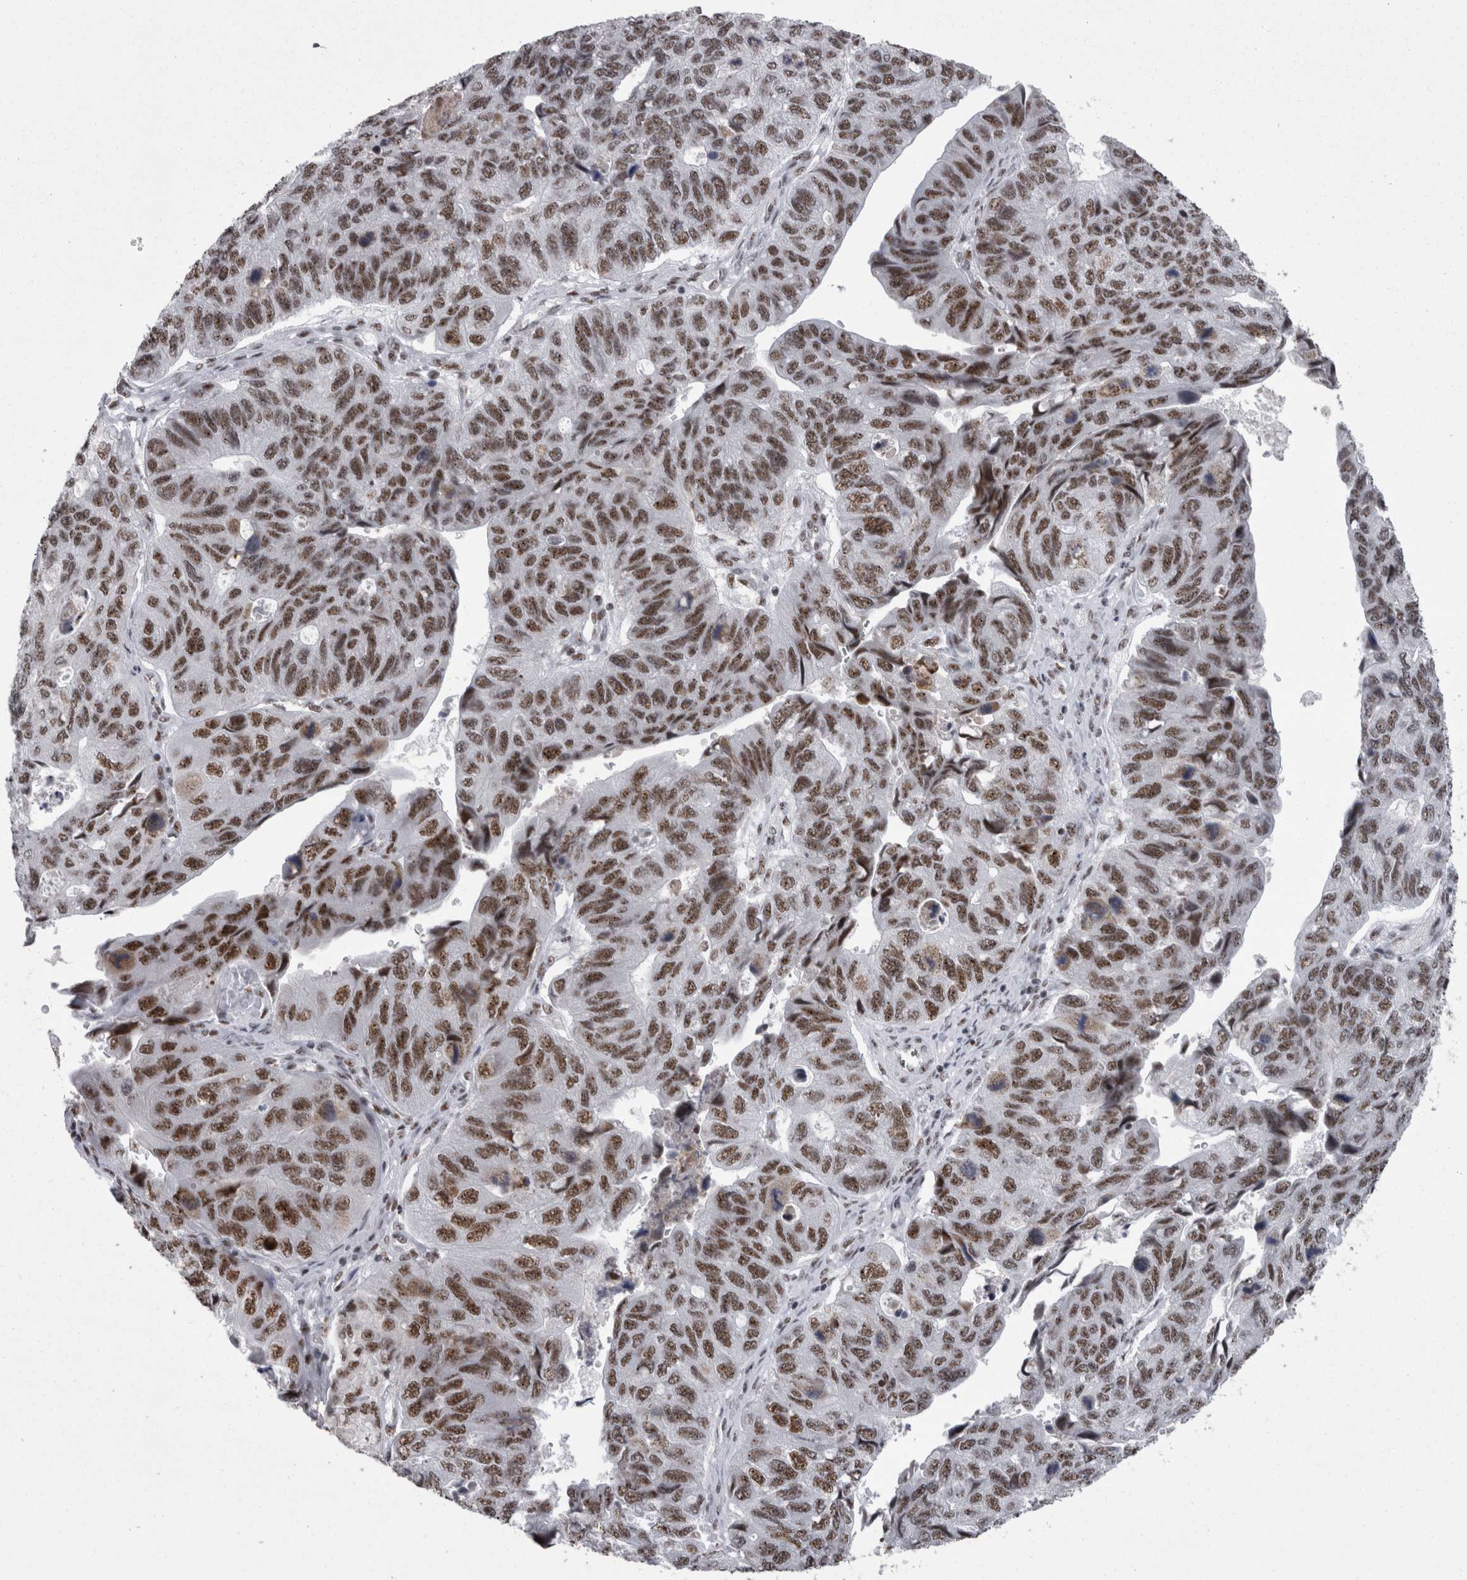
{"staining": {"intensity": "moderate", "quantity": ">75%", "location": "nuclear"}, "tissue": "stomach cancer", "cell_type": "Tumor cells", "image_type": "cancer", "snomed": [{"axis": "morphology", "description": "Adenocarcinoma, NOS"}, {"axis": "topography", "description": "Stomach"}], "caption": "Protein expression analysis of adenocarcinoma (stomach) exhibits moderate nuclear staining in about >75% of tumor cells.", "gene": "SNRNP40", "patient": {"sex": "male", "age": 59}}